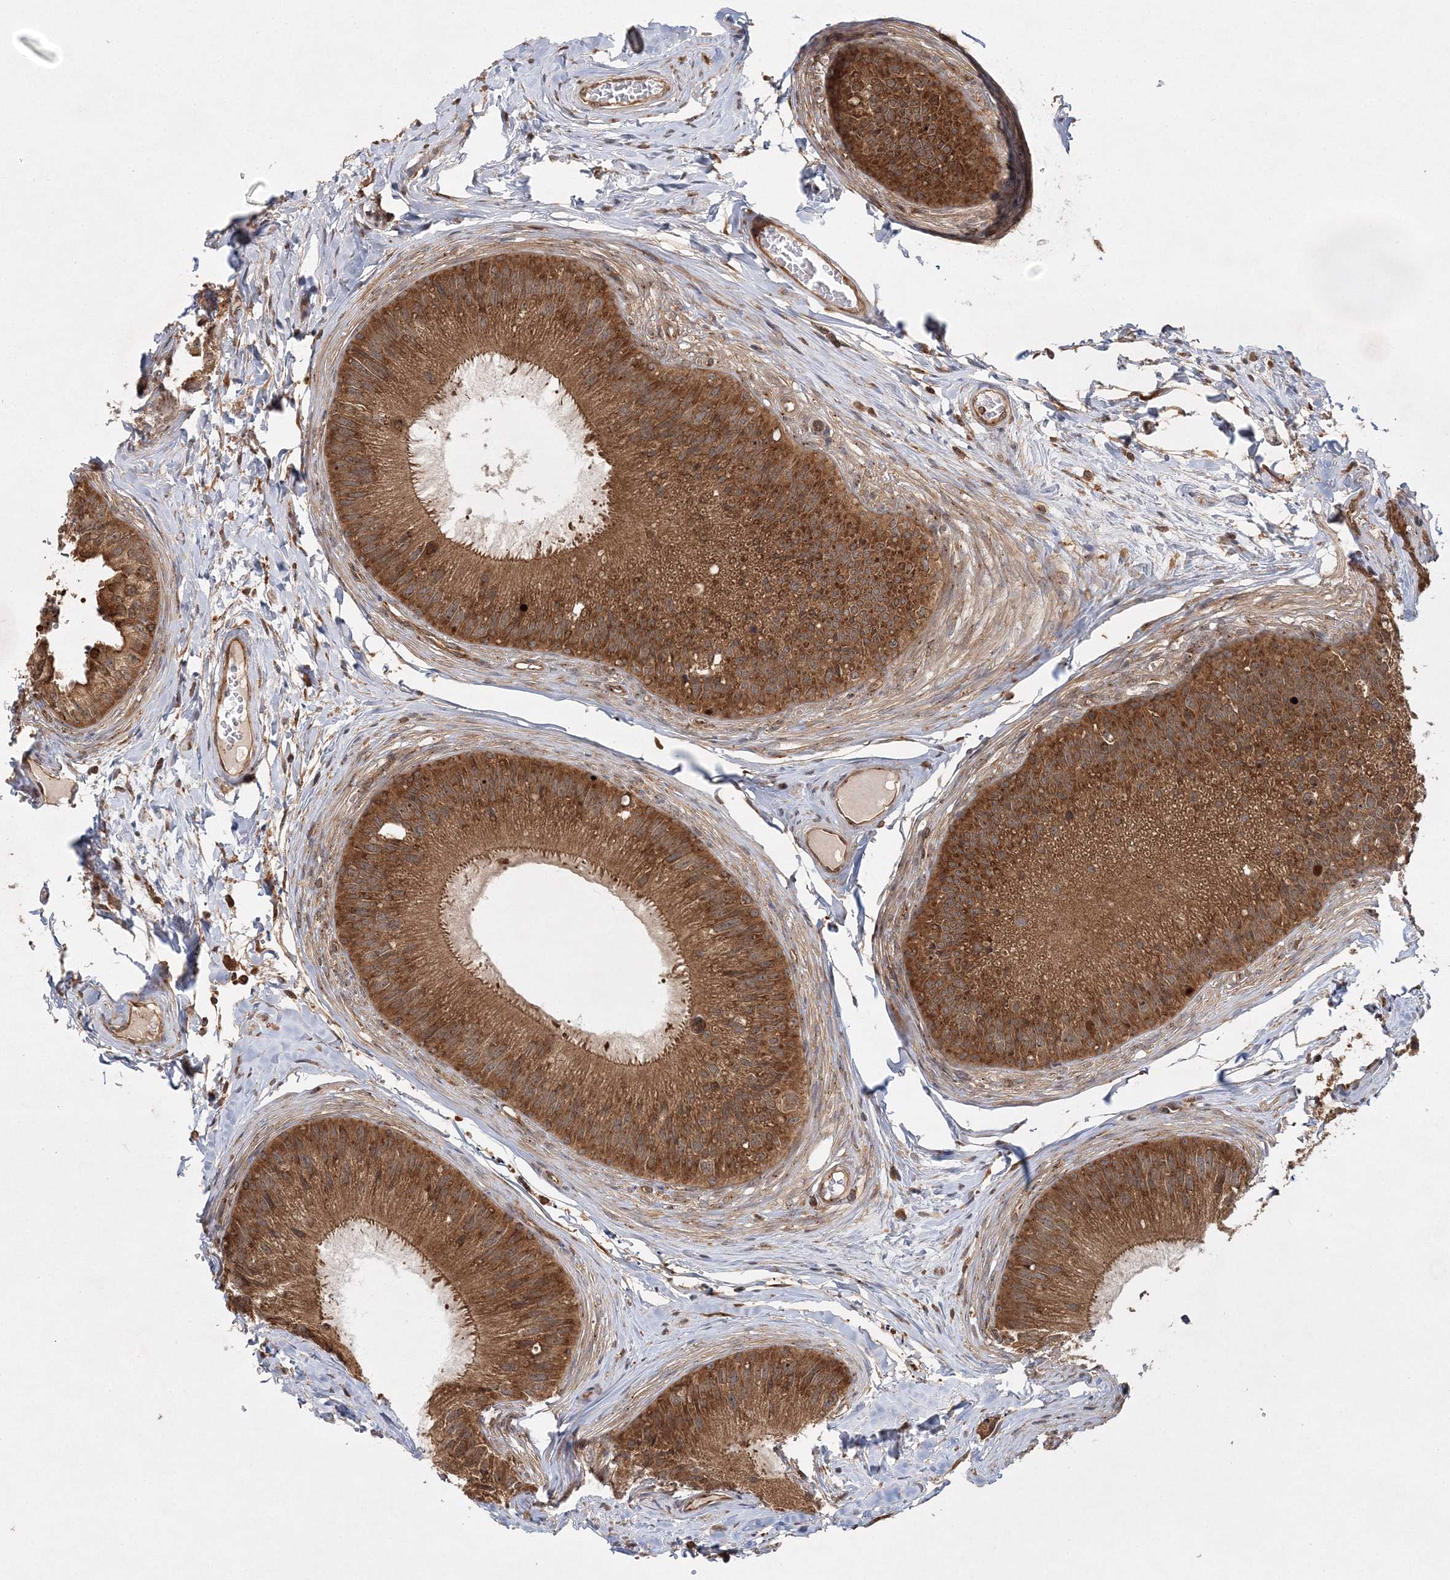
{"staining": {"intensity": "strong", "quantity": ">75%", "location": "cytoplasmic/membranous"}, "tissue": "epididymis", "cell_type": "Glandular cells", "image_type": "normal", "snomed": [{"axis": "morphology", "description": "Normal tissue, NOS"}, {"axis": "topography", "description": "Epididymis"}], "caption": "Immunohistochemistry of benign epididymis demonstrates high levels of strong cytoplasmic/membranous positivity in approximately >75% of glandular cells.", "gene": "WDR37", "patient": {"sex": "male", "age": 31}}